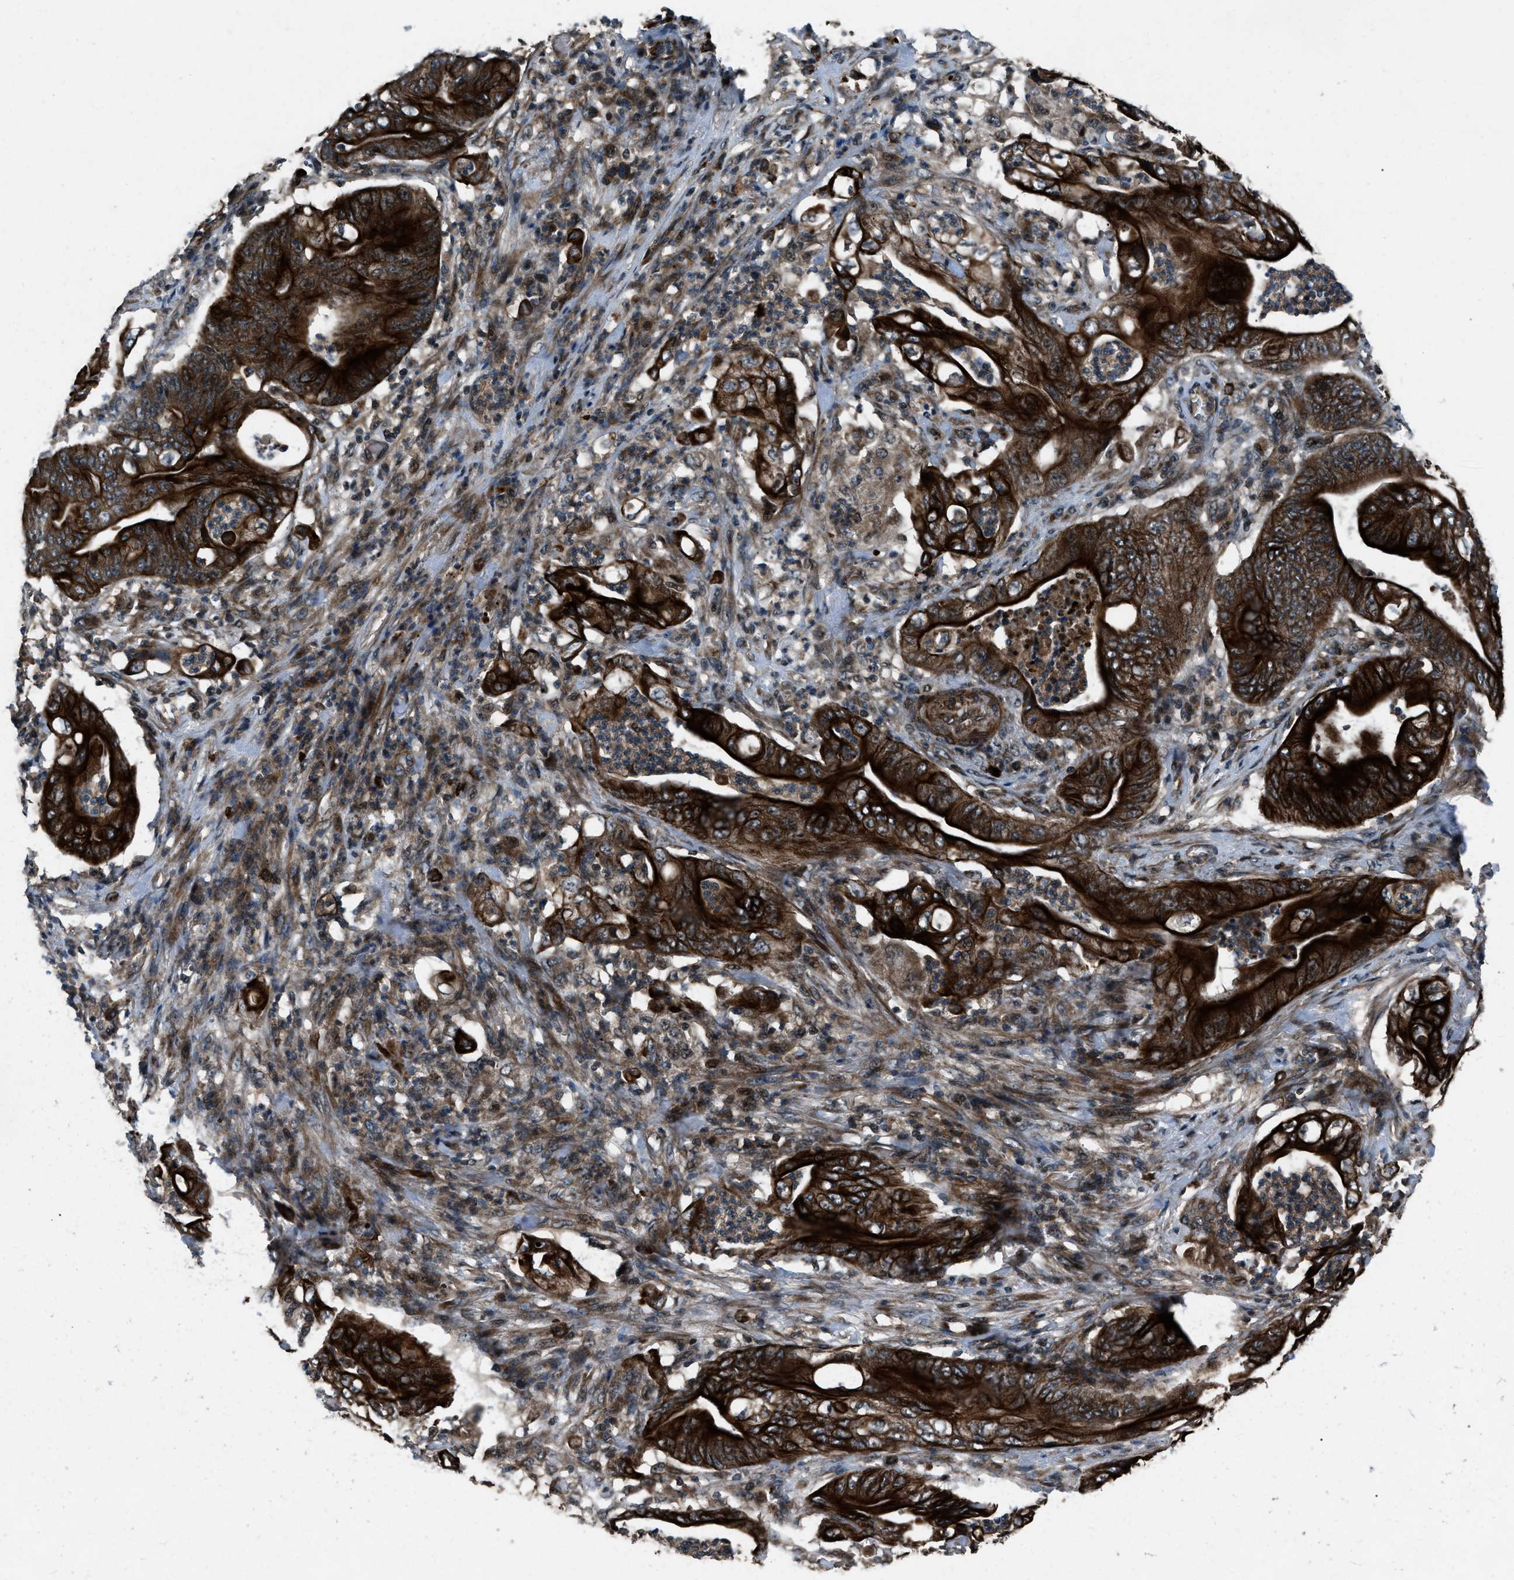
{"staining": {"intensity": "strong", "quantity": ">75%", "location": "cytoplasmic/membranous"}, "tissue": "stomach cancer", "cell_type": "Tumor cells", "image_type": "cancer", "snomed": [{"axis": "morphology", "description": "Adenocarcinoma, NOS"}, {"axis": "topography", "description": "Stomach"}], "caption": "Stomach adenocarcinoma stained with DAB IHC reveals high levels of strong cytoplasmic/membranous expression in approximately >75% of tumor cells.", "gene": "IRAK4", "patient": {"sex": "female", "age": 73}}